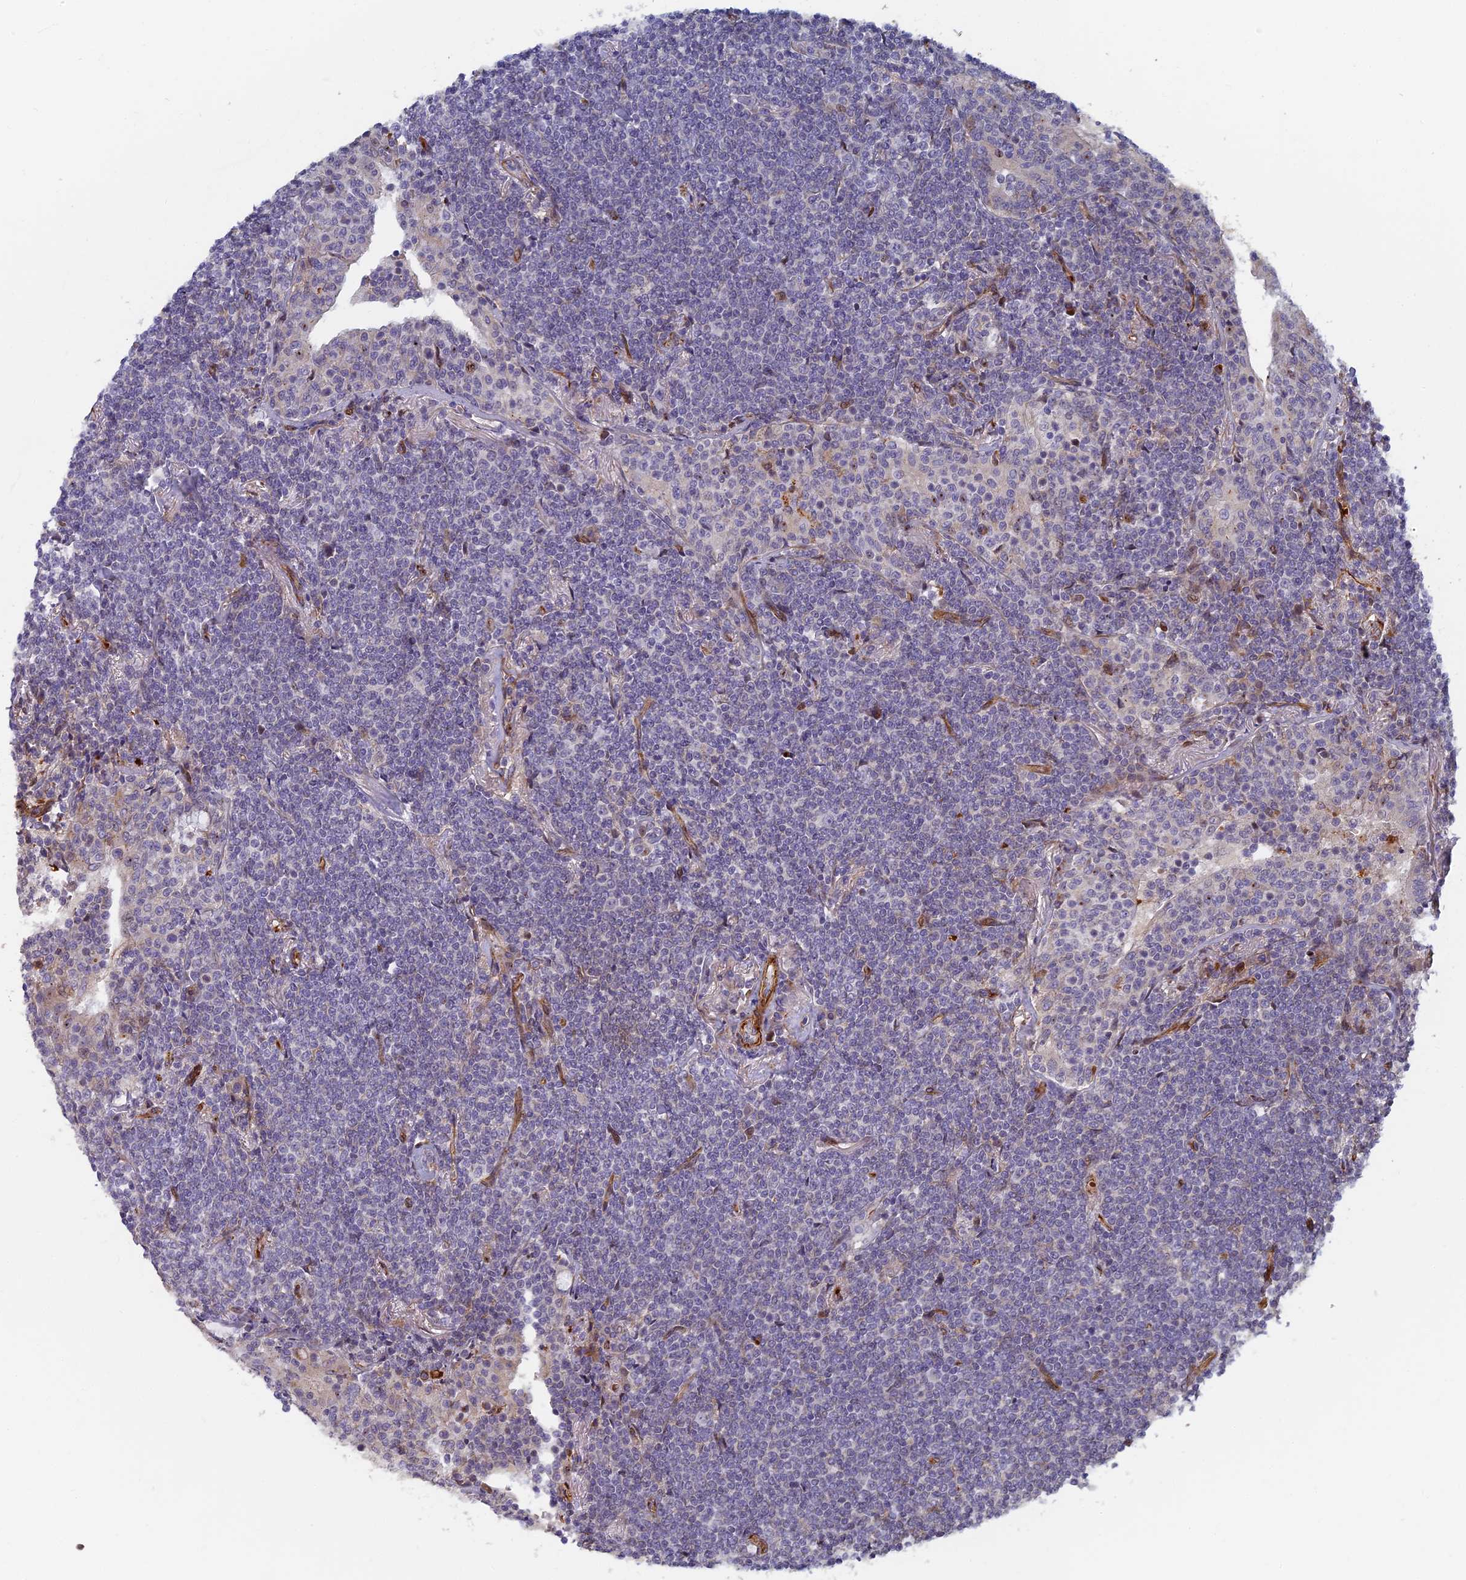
{"staining": {"intensity": "negative", "quantity": "none", "location": "none"}, "tissue": "lymphoma", "cell_type": "Tumor cells", "image_type": "cancer", "snomed": [{"axis": "morphology", "description": "Malignant lymphoma, non-Hodgkin's type, Low grade"}, {"axis": "topography", "description": "Lung"}], "caption": "Histopathology image shows no protein expression in tumor cells of lymphoma tissue. (DAB (3,3'-diaminobenzidine) immunohistochemistry, high magnification).", "gene": "ABCB10", "patient": {"sex": "female", "age": 71}}